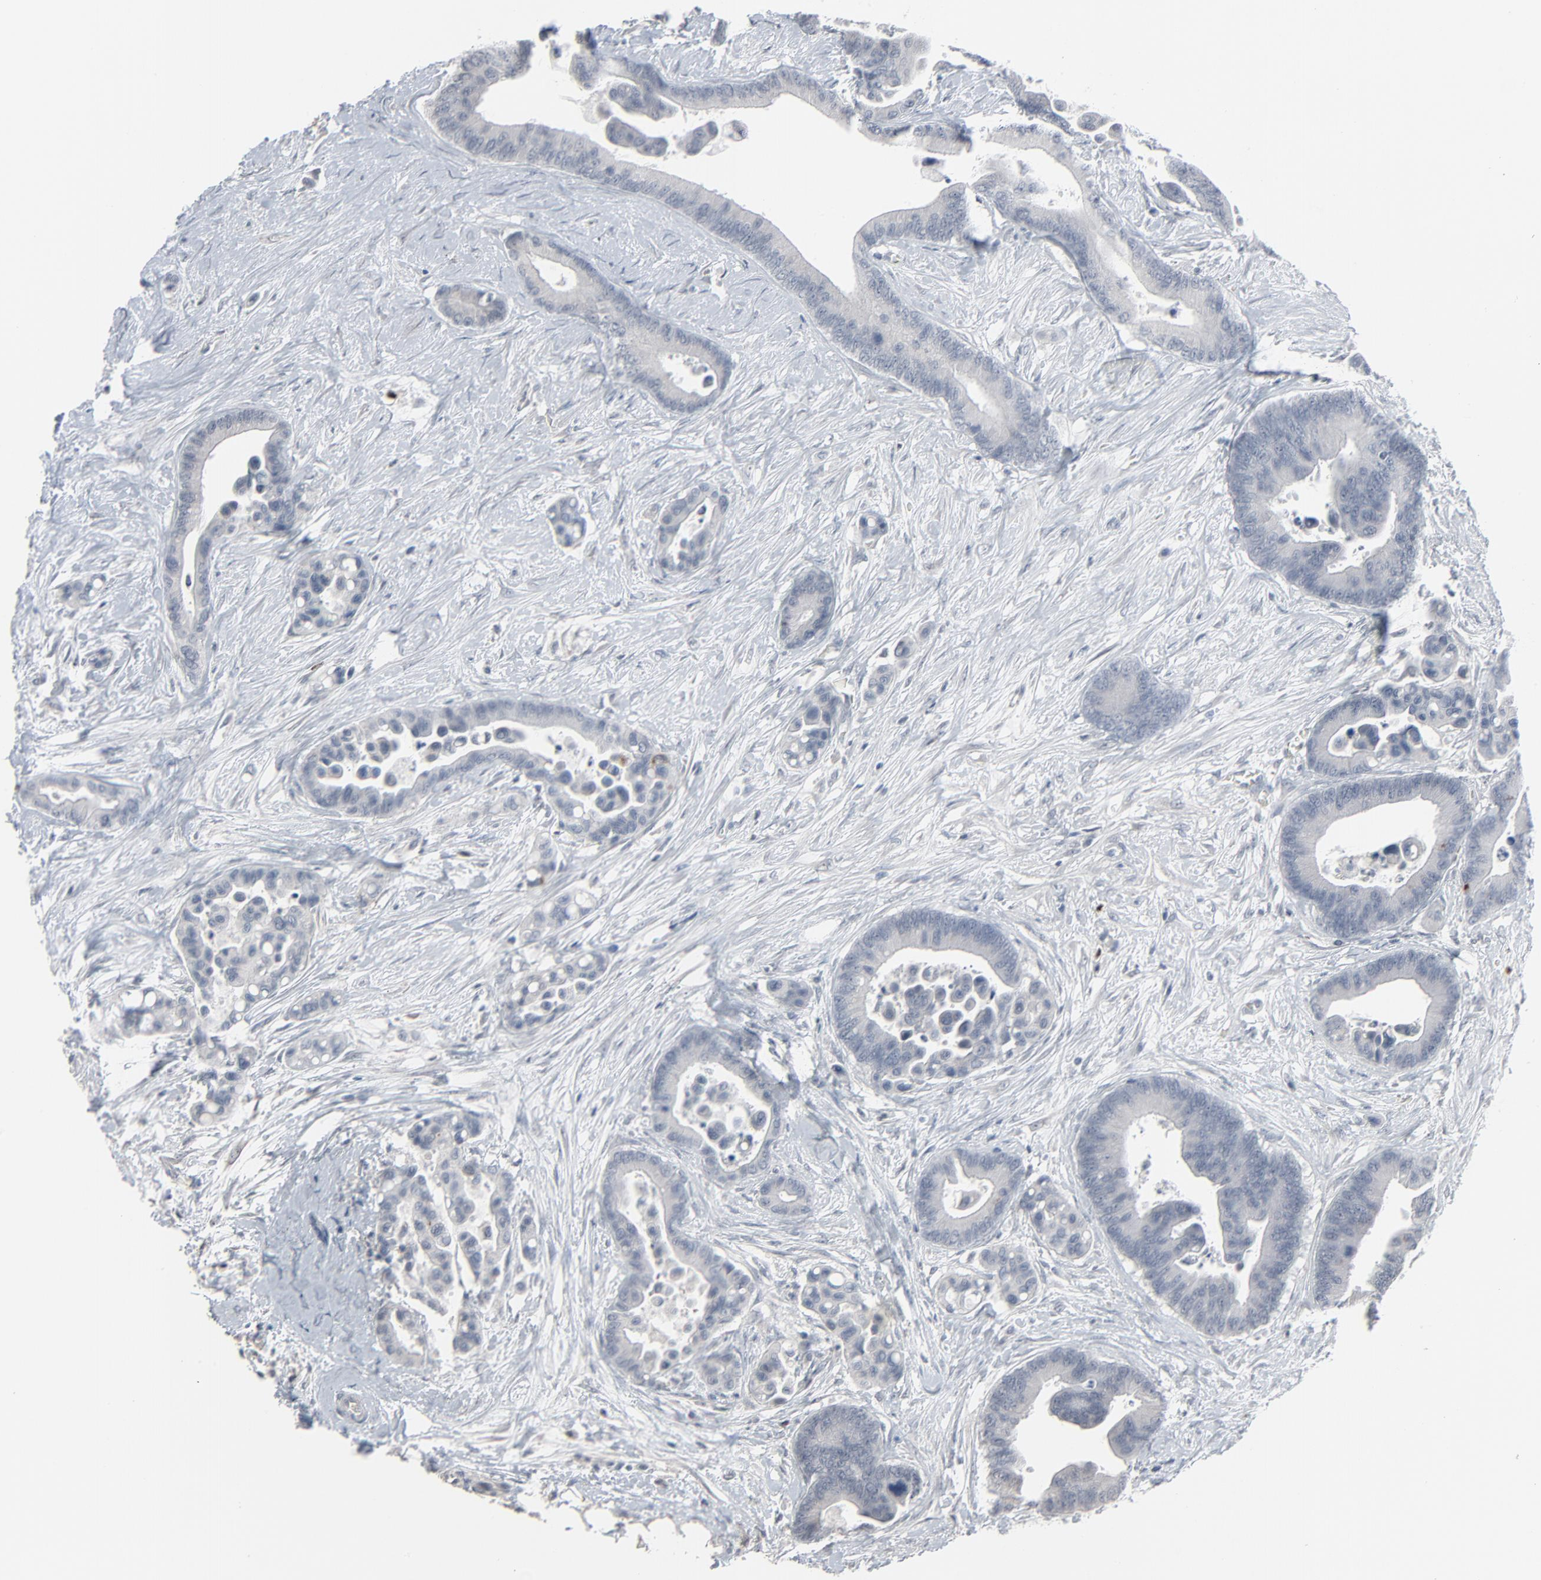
{"staining": {"intensity": "negative", "quantity": "none", "location": "none"}, "tissue": "colorectal cancer", "cell_type": "Tumor cells", "image_type": "cancer", "snomed": [{"axis": "morphology", "description": "Adenocarcinoma, NOS"}, {"axis": "topography", "description": "Colon"}], "caption": "The image demonstrates no significant staining in tumor cells of colorectal cancer (adenocarcinoma).", "gene": "SAGE1", "patient": {"sex": "male", "age": 82}}